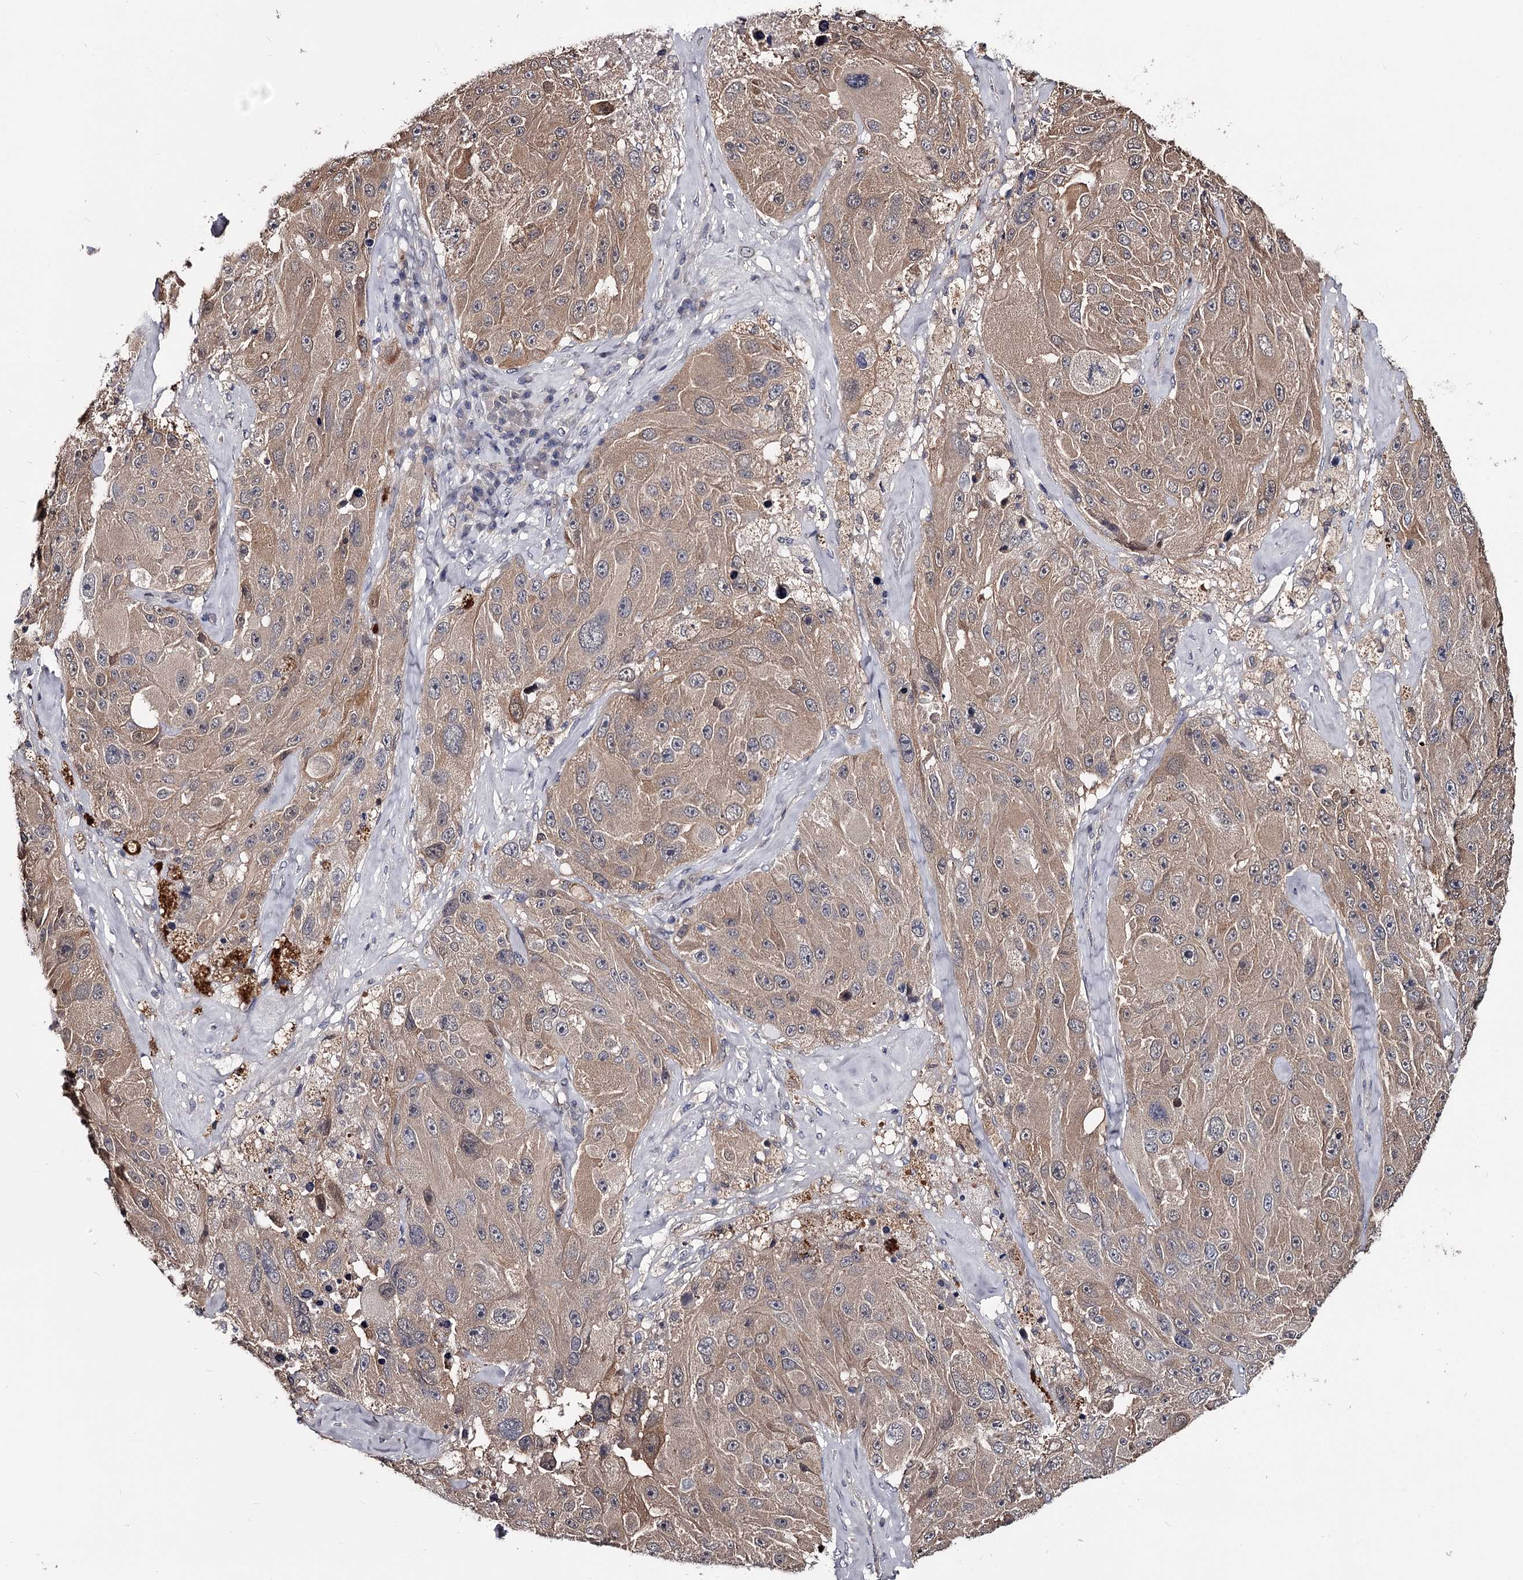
{"staining": {"intensity": "weak", "quantity": ">75%", "location": "cytoplasmic/membranous"}, "tissue": "melanoma", "cell_type": "Tumor cells", "image_type": "cancer", "snomed": [{"axis": "morphology", "description": "Malignant melanoma, Metastatic site"}, {"axis": "topography", "description": "Lymph node"}], "caption": "A brown stain highlights weak cytoplasmic/membranous positivity of a protein in malignant melanoma (metastatic site) tumor cells. (Brightfield microscopy of DAB IHC at high magnification).", "gene": "GSTO1", "patient": {"sex": "male", "age": 62}}